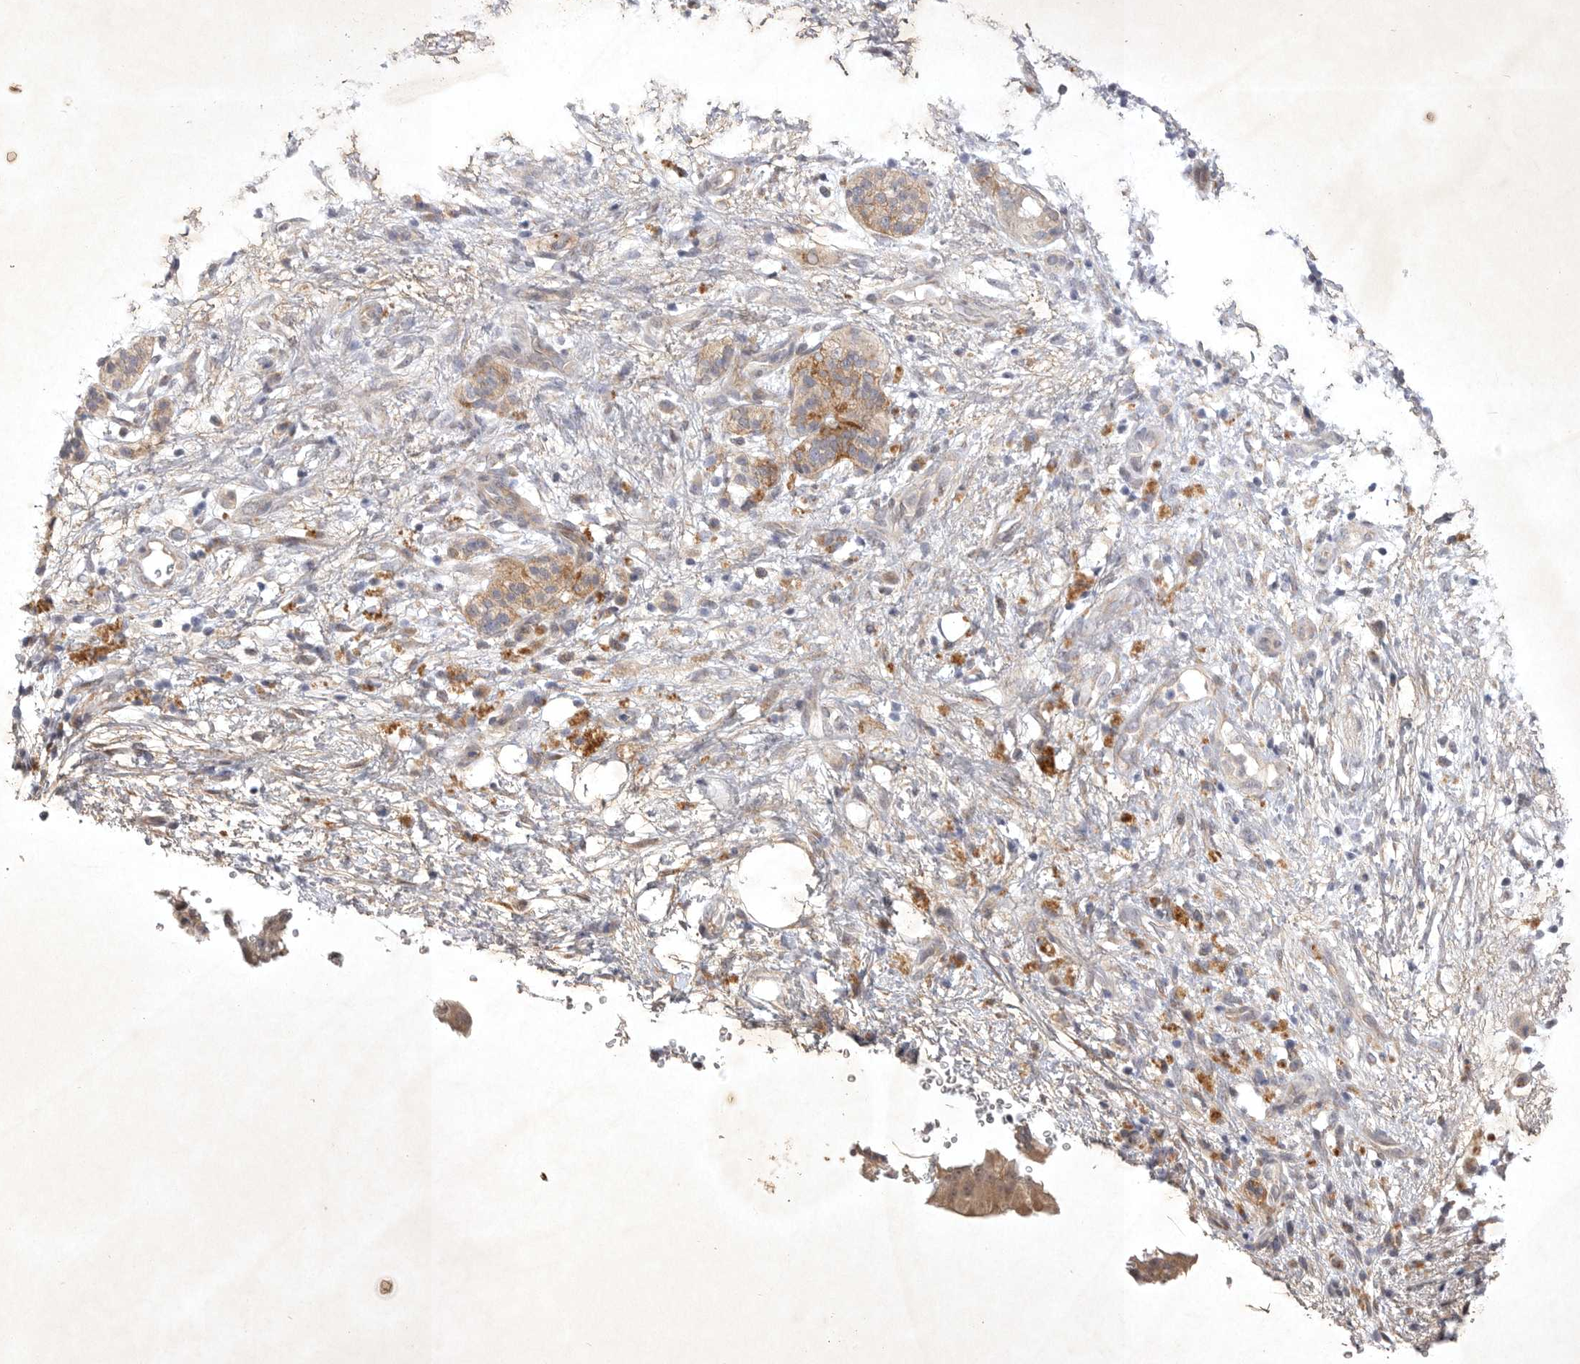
{"staining": {"intensity": "weak", "quantity": ">75%", "location": "cytoplasmic/membranous"}, "tissue": "pancreatic cancer", "cell_type": "Tumor cells", "image_type": "cancer", "snomed": [{"axis": "morphology", "description": "Adenocarcinoma, NOS"}, {"axis": "topography", "description": "Pancreas"}], "caption": "IHC of human adenocarcinoma (pancreatic) displays low levels of weak cytoplasmic/membranous expression in approximately >75% of tumor cells. (DAB IHC with brightfield microscopy, high magnification).", "gene": "PTPDC1", "patient": {"sex": "female", "age": 78}}